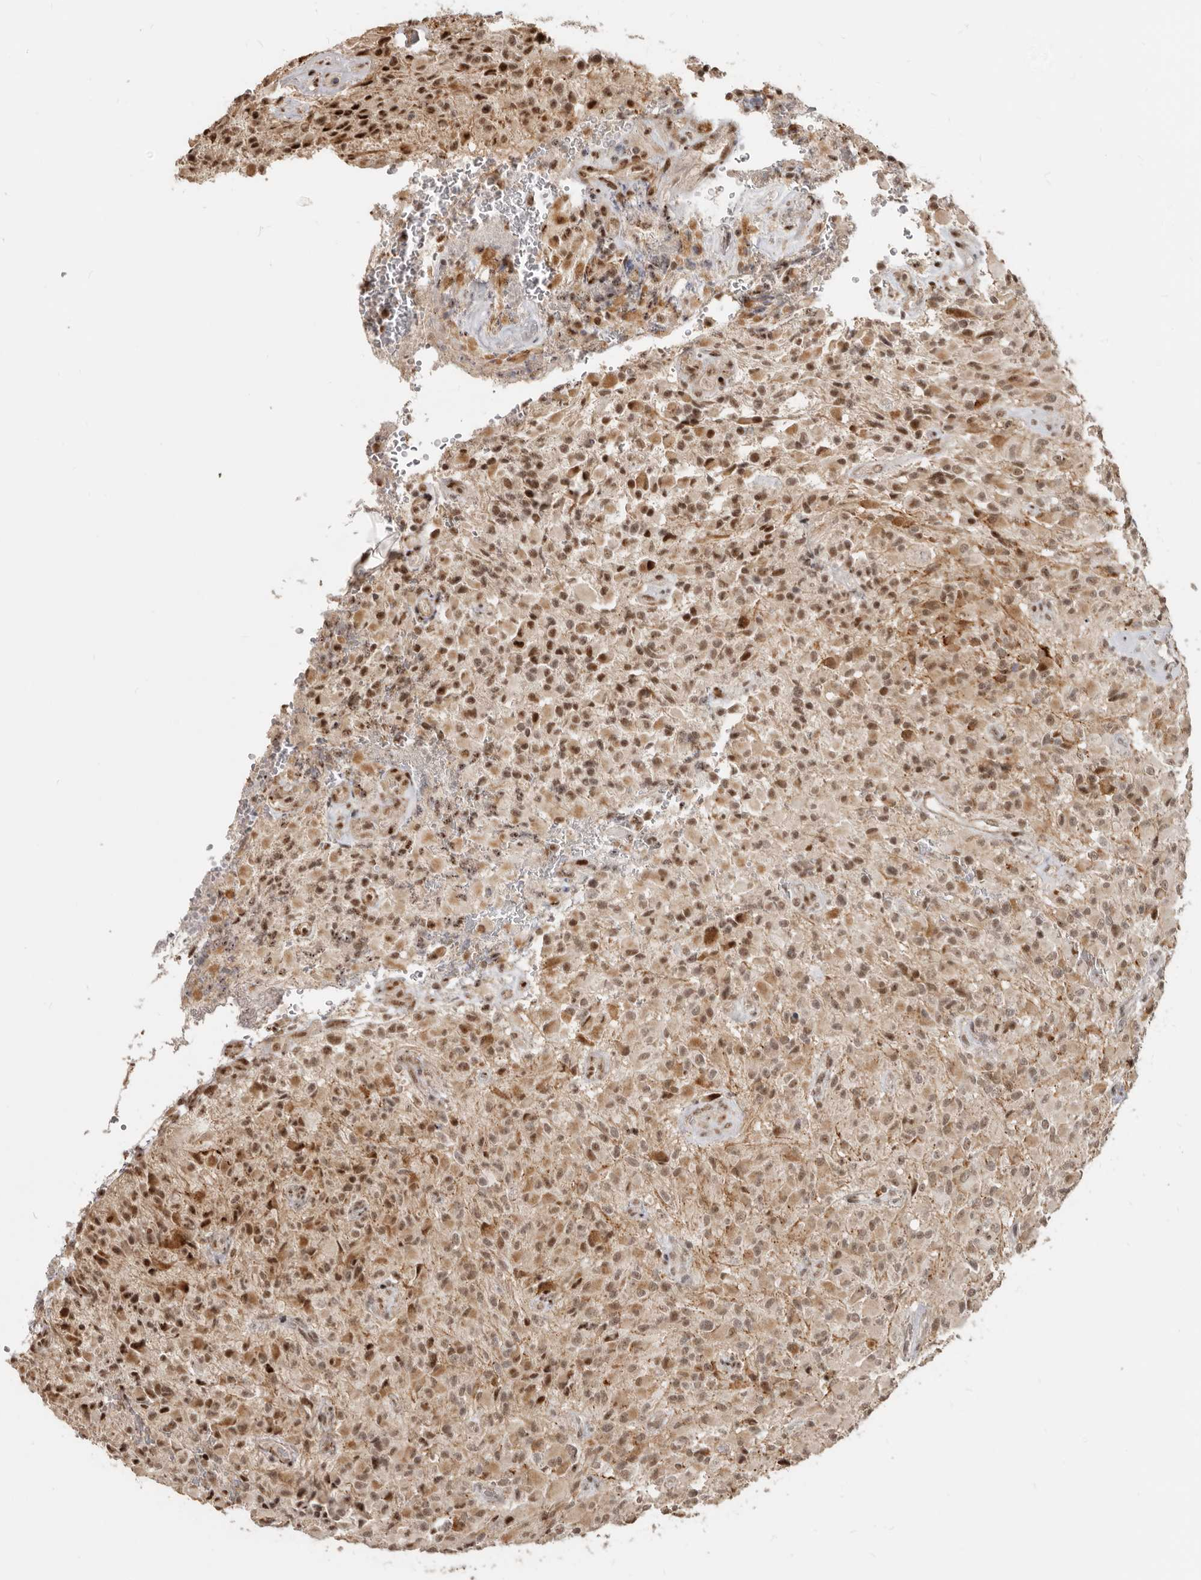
{"staining": {"intensity": "moderate", "quantity": ">75%", "location": "cytoplasmic/membranous,nuclear"}, "tissue": "glioma", "cell_type": "Tumor cells", "image_type": "cancer", "snomed": [{"axis": "morphology", "description": "Glioma, malignant, High grade"}, {"axis": "topography", "description": "Brain"}], "caption": "Immunohistochemistry staining of high-grade glioma (malignant), which exhibits medium levels of moderate cytoplasmic/membranous and nuclear staining in about >75% of tumor cells indicating moderate cytoplasmic/membranous and nuclear protein expression. The staining was performed using DAB (3,3'-diaminobenzidine) (brown) for protein detection and nuclei were counterstained in hematoxylin (blue).", "gene": "GPBP1L1", "patient": {"sex": "male", "age": 71}}